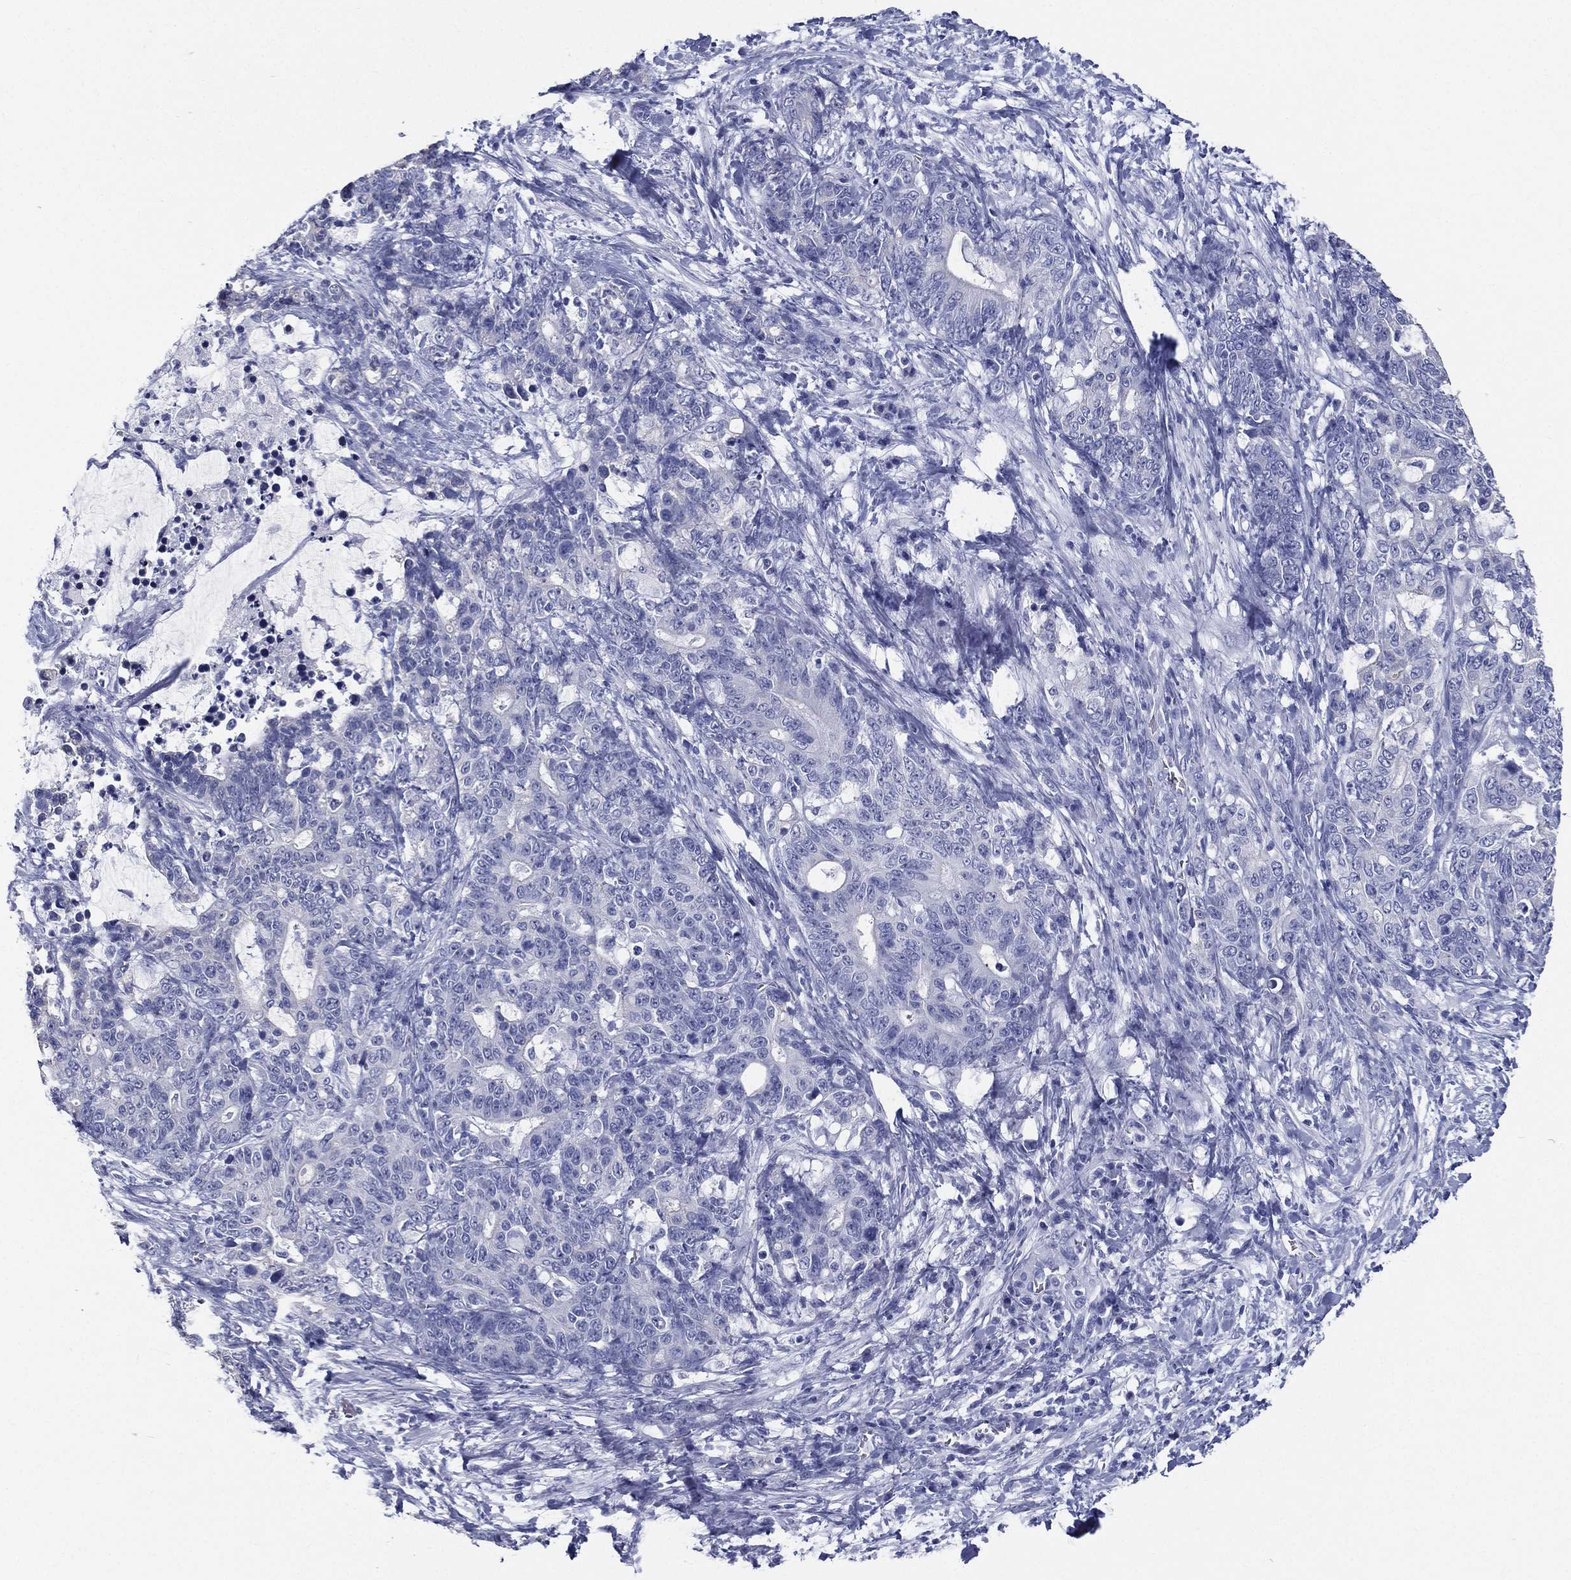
{"staining": {"intensity": "negative", "quantity": "none", "location": "none"}, "tissue": "stomach cancer", "cell_type": "Tumor cells", "image_type": "cancer", "snomed": [{"axis": "morphology", "description": "Normal tissue, NOS"}, {"axis": "morphology", "description": "Adenocarcinoma, NOS"}, {"axis": "topography", "description": "Stomach"}], "caption": "Tumor cells are negative for protein expression in human adenocarcinoma (stomach).", "gene": "RSPH4A", "patient": {"sex": "female", "age": 64}}